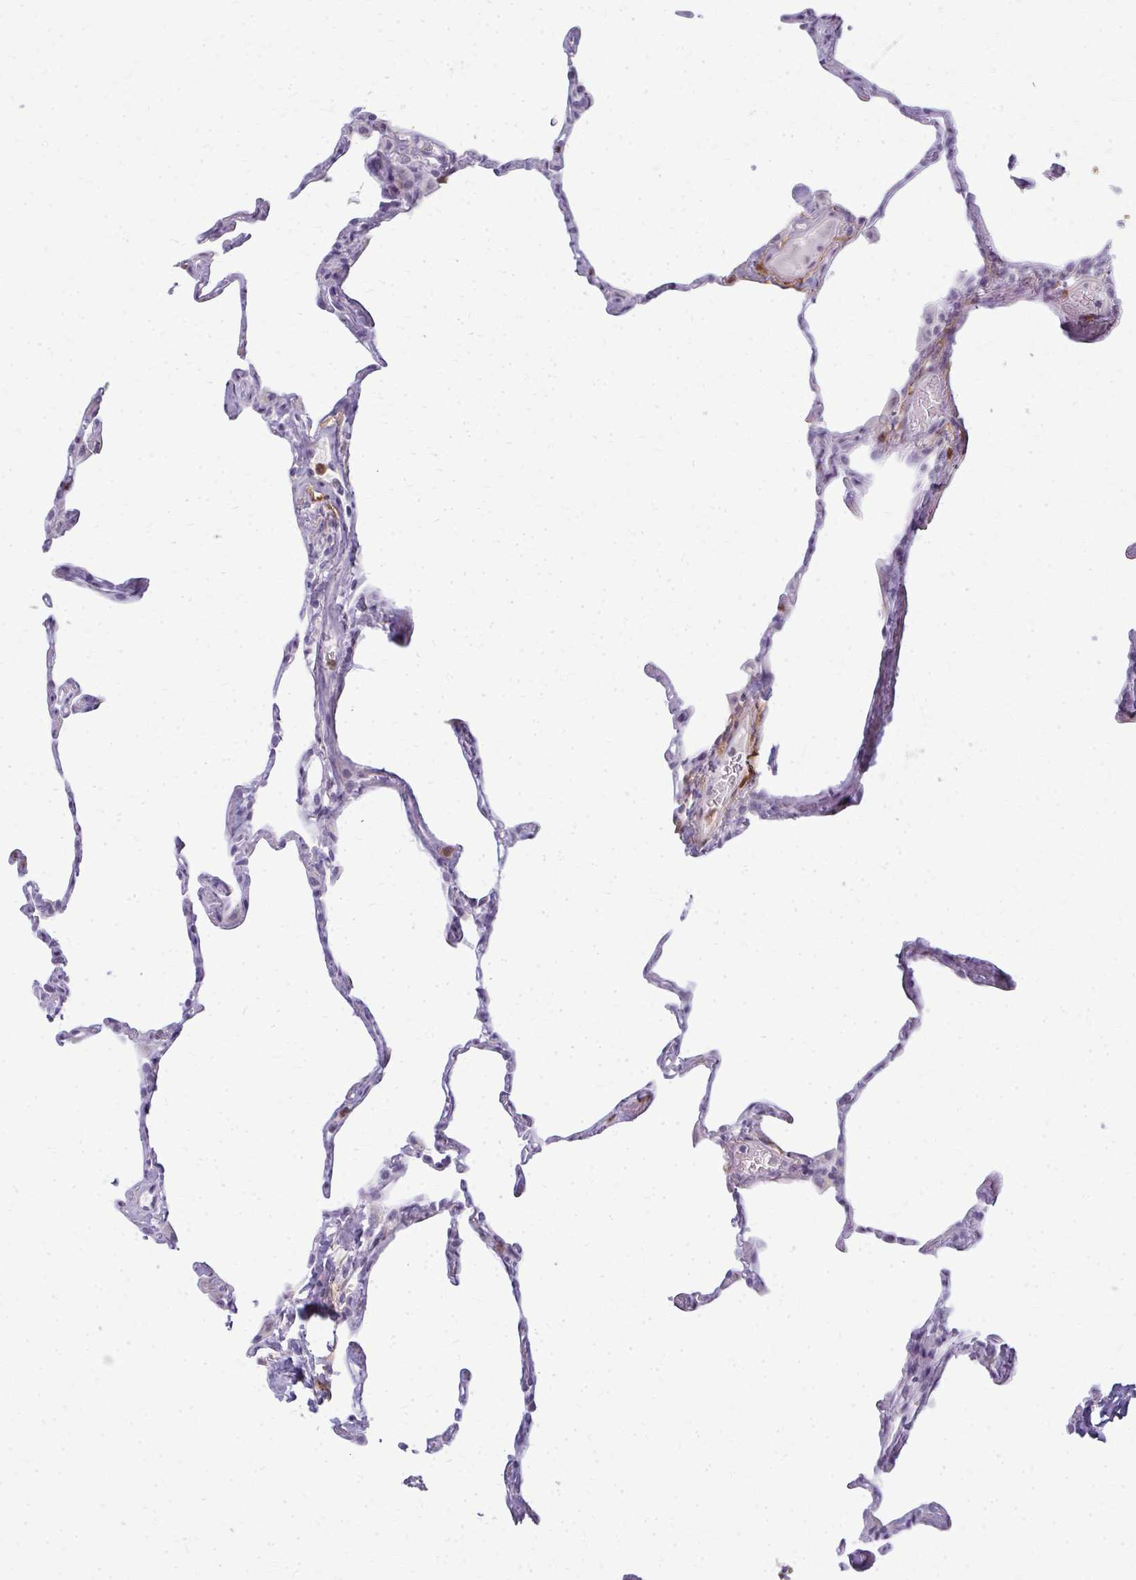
{"staining": {"intensity": "negative", "quantity": "none", "location": "none"}, "tissue": "lung", "cell_type": "Alveolar cells", "image_type": "normal", "snomed": [{"axis": "morphology", "description": "Normal tissue, NOS"}, {"axis": "topography", "description": "Lung"}], "caption": "Alveolar cells show no significant protein positivity in normal lung. (DAB (3,3'-diaminobenzidine) immunohistochemistry (IHC) with hematoxylin counter stain).", "gene": "CA3", "patient": {"sex": "male", "age": 65}}